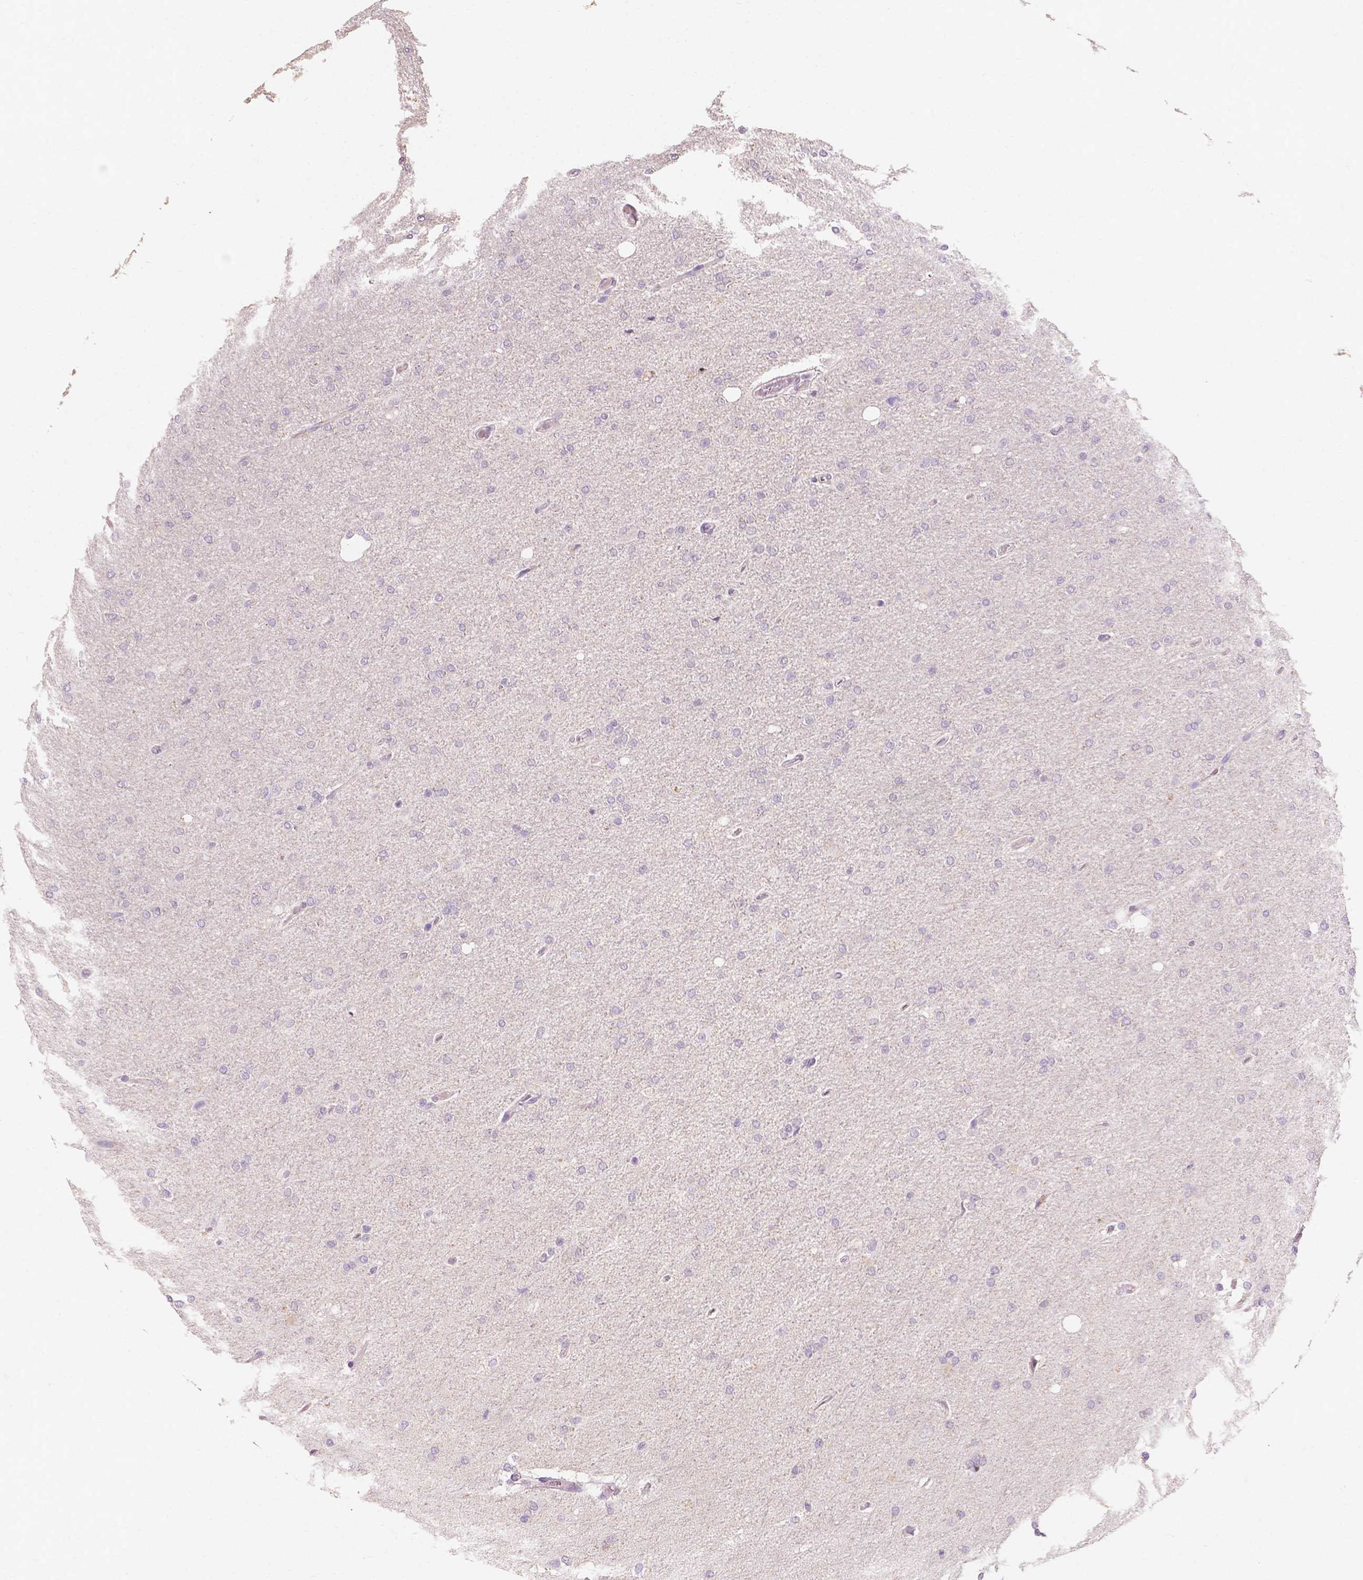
{"staining": {"intensity": "negative", "quantity": "none", "location": "none"}, "tissue": "glioma", "cell_type": "Tumor cells", "image_type": "cancer", "snomed": [{"axis": "morphology", "description": "Glioma, malignant, High grade"}, {"axis": "topography", "description": "Cerebral cortex"}], "caption": "This photomicrograph is of glioma stained with IHC to label a protein in brown with the nuclei are counter-stained blue. There is no staining in tumor cells.", "gene": "SIRT2", "patient": {"sex": "male", "age": 70}}